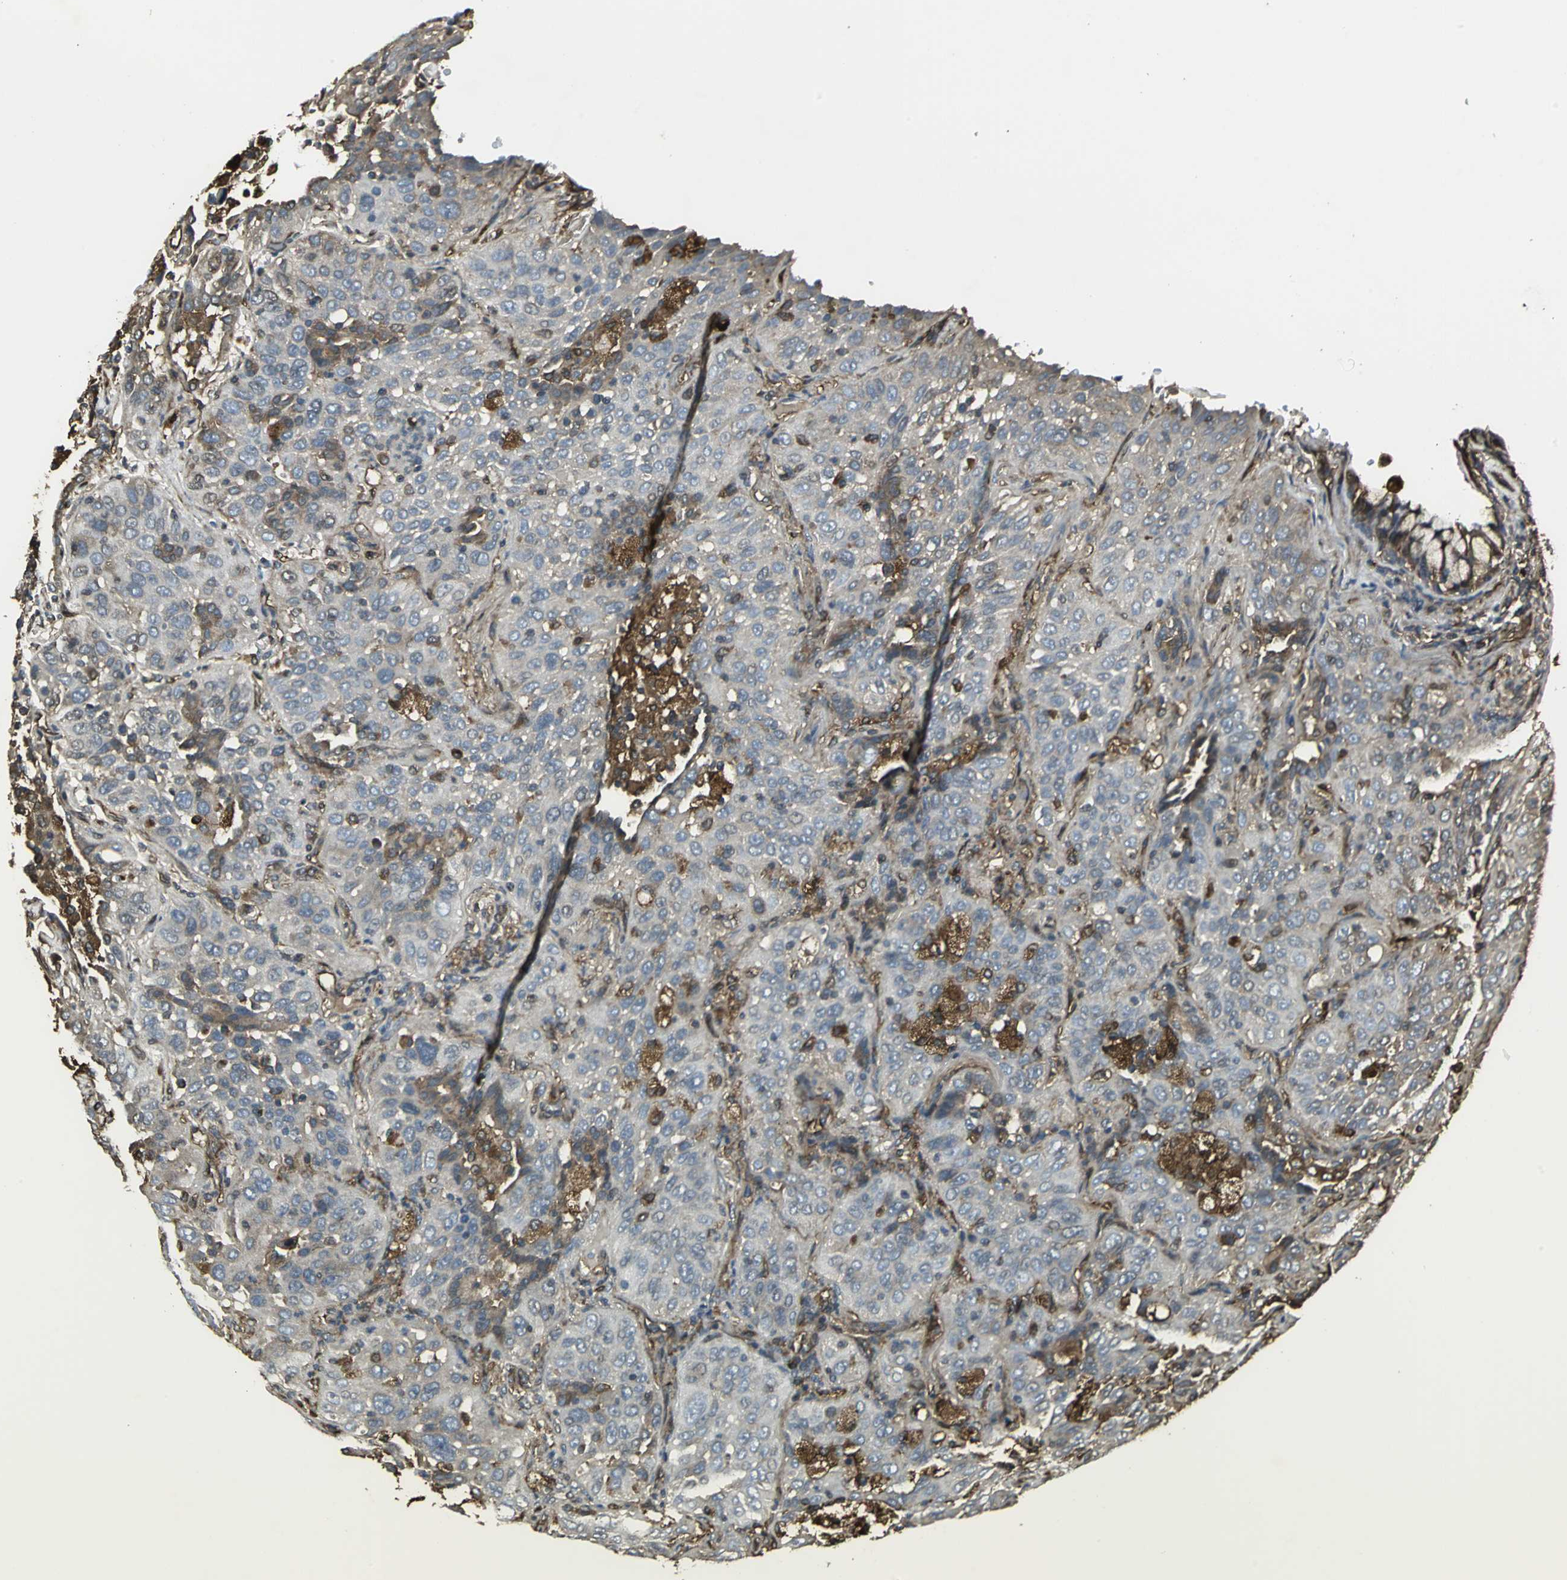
{"staining": {"intensity": "weak", "quantity": "25%-75%", "location": "cytoplasmic/membranous"}, "tissue": "lung cancer", "cell_type": "Tumor cells", "image_type": "cancer", "snomed": [{"axis": "morphology", "description": "Squamous cell carcinoma, NOS"}, {"axis": "topography", "description": "Lung"}], "caption": "A low amount of weak cytoplasmic/membranous staining is identified in about 25%-75% of tumor cells in lung cancer tissue.", "gene": "PRXL2B", "patient": {"sex": "female", "age": 67}}